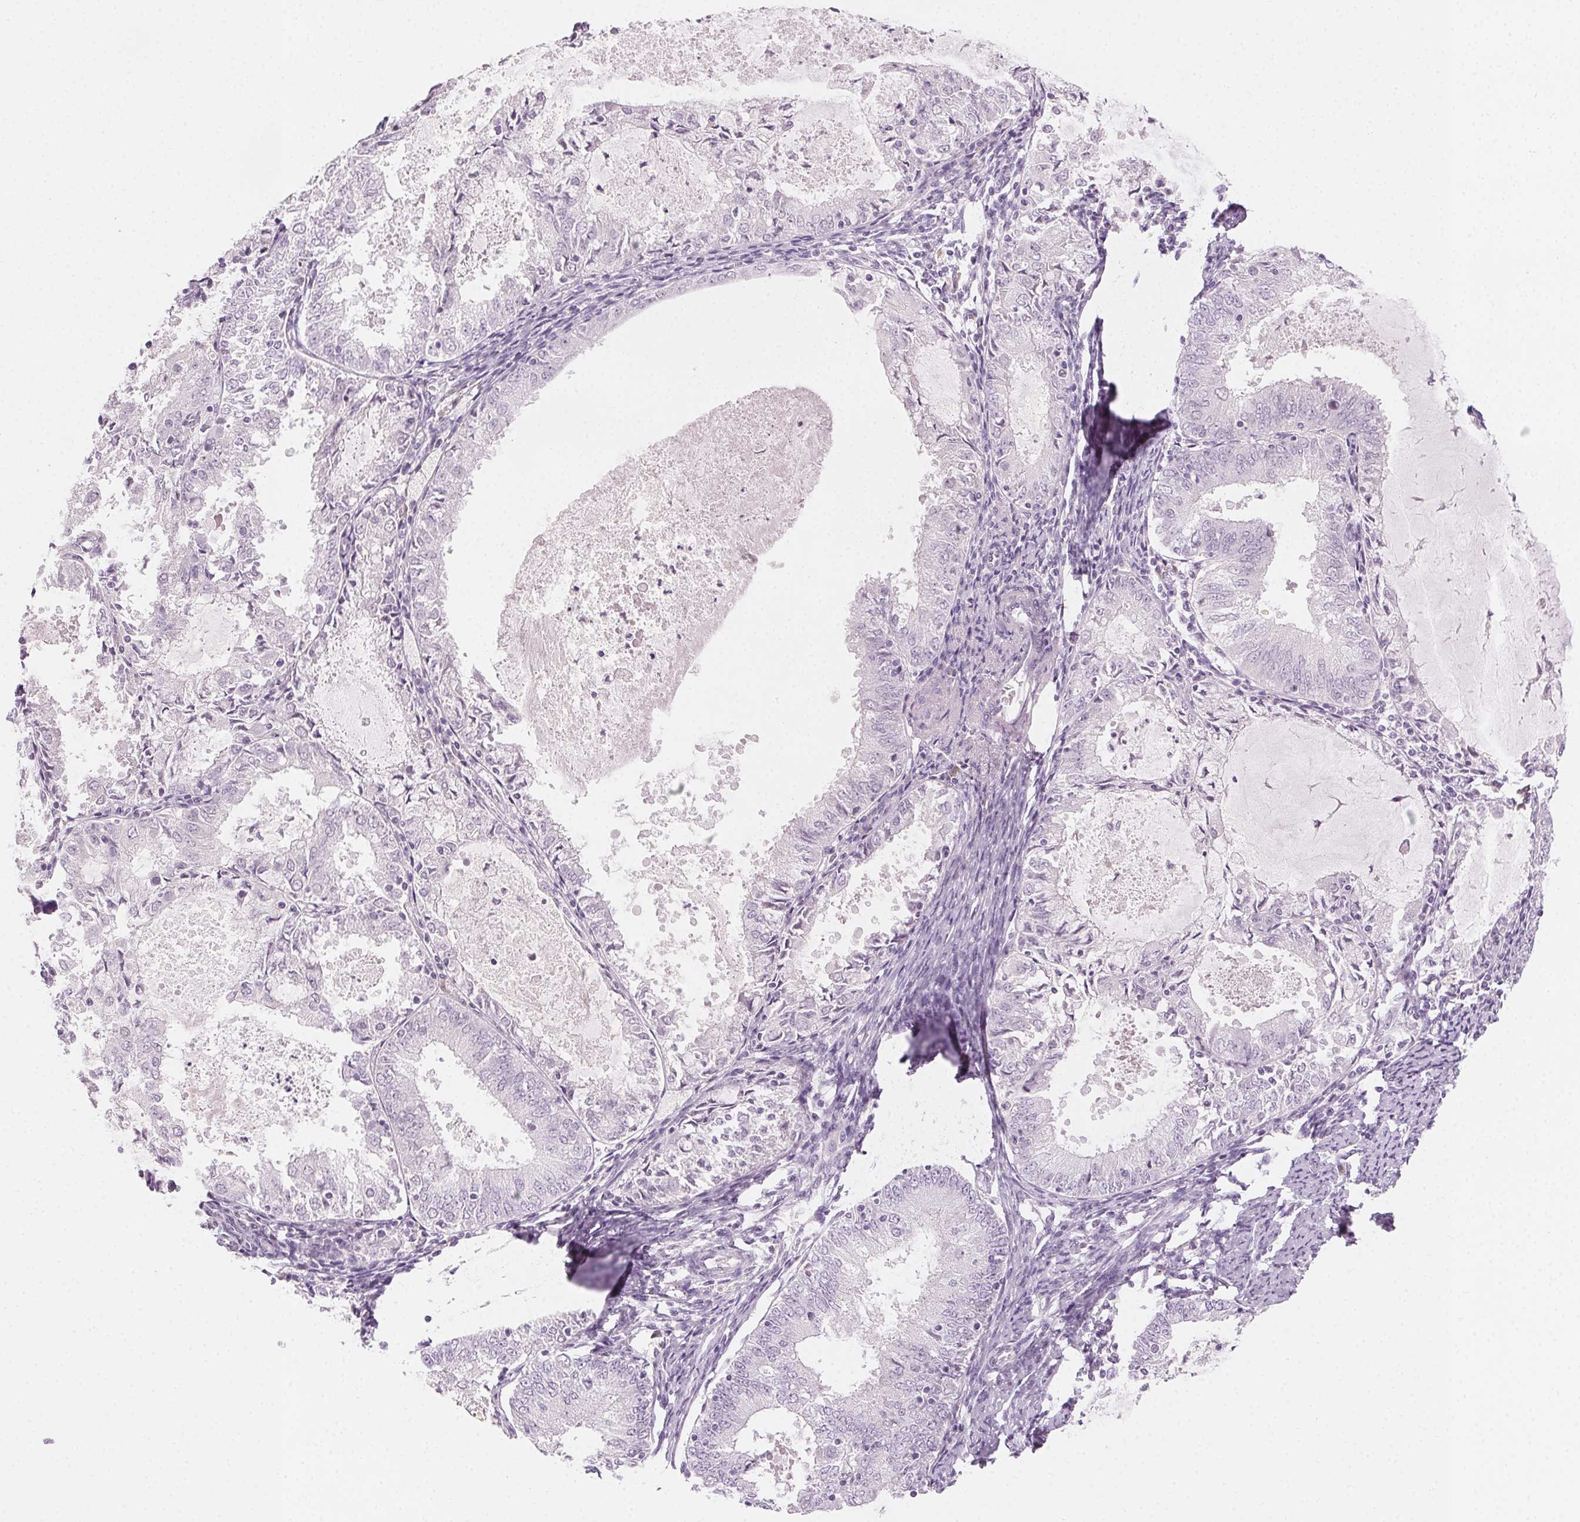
{"staining": {"intensity": "negative", "quantity": "none", "location": "none"}, "tissue": "endometrial cancer", "cell_type": "Tumor cells", "image_type": "cancer", "snomed": [{"axis": "morphology", "description": "Adenocarcinoma, NOS"}, {"axis": "topography", "description": "Endometrium"}], "caption": "This image is of endometrial cancer stained with immunohistochemistry to label a protein in brown with the nuclei are counter-stained blue. There is no positivity in tumor cells.", "gene": "HSF5", "patient": {"sex": "female", "age": 57}}